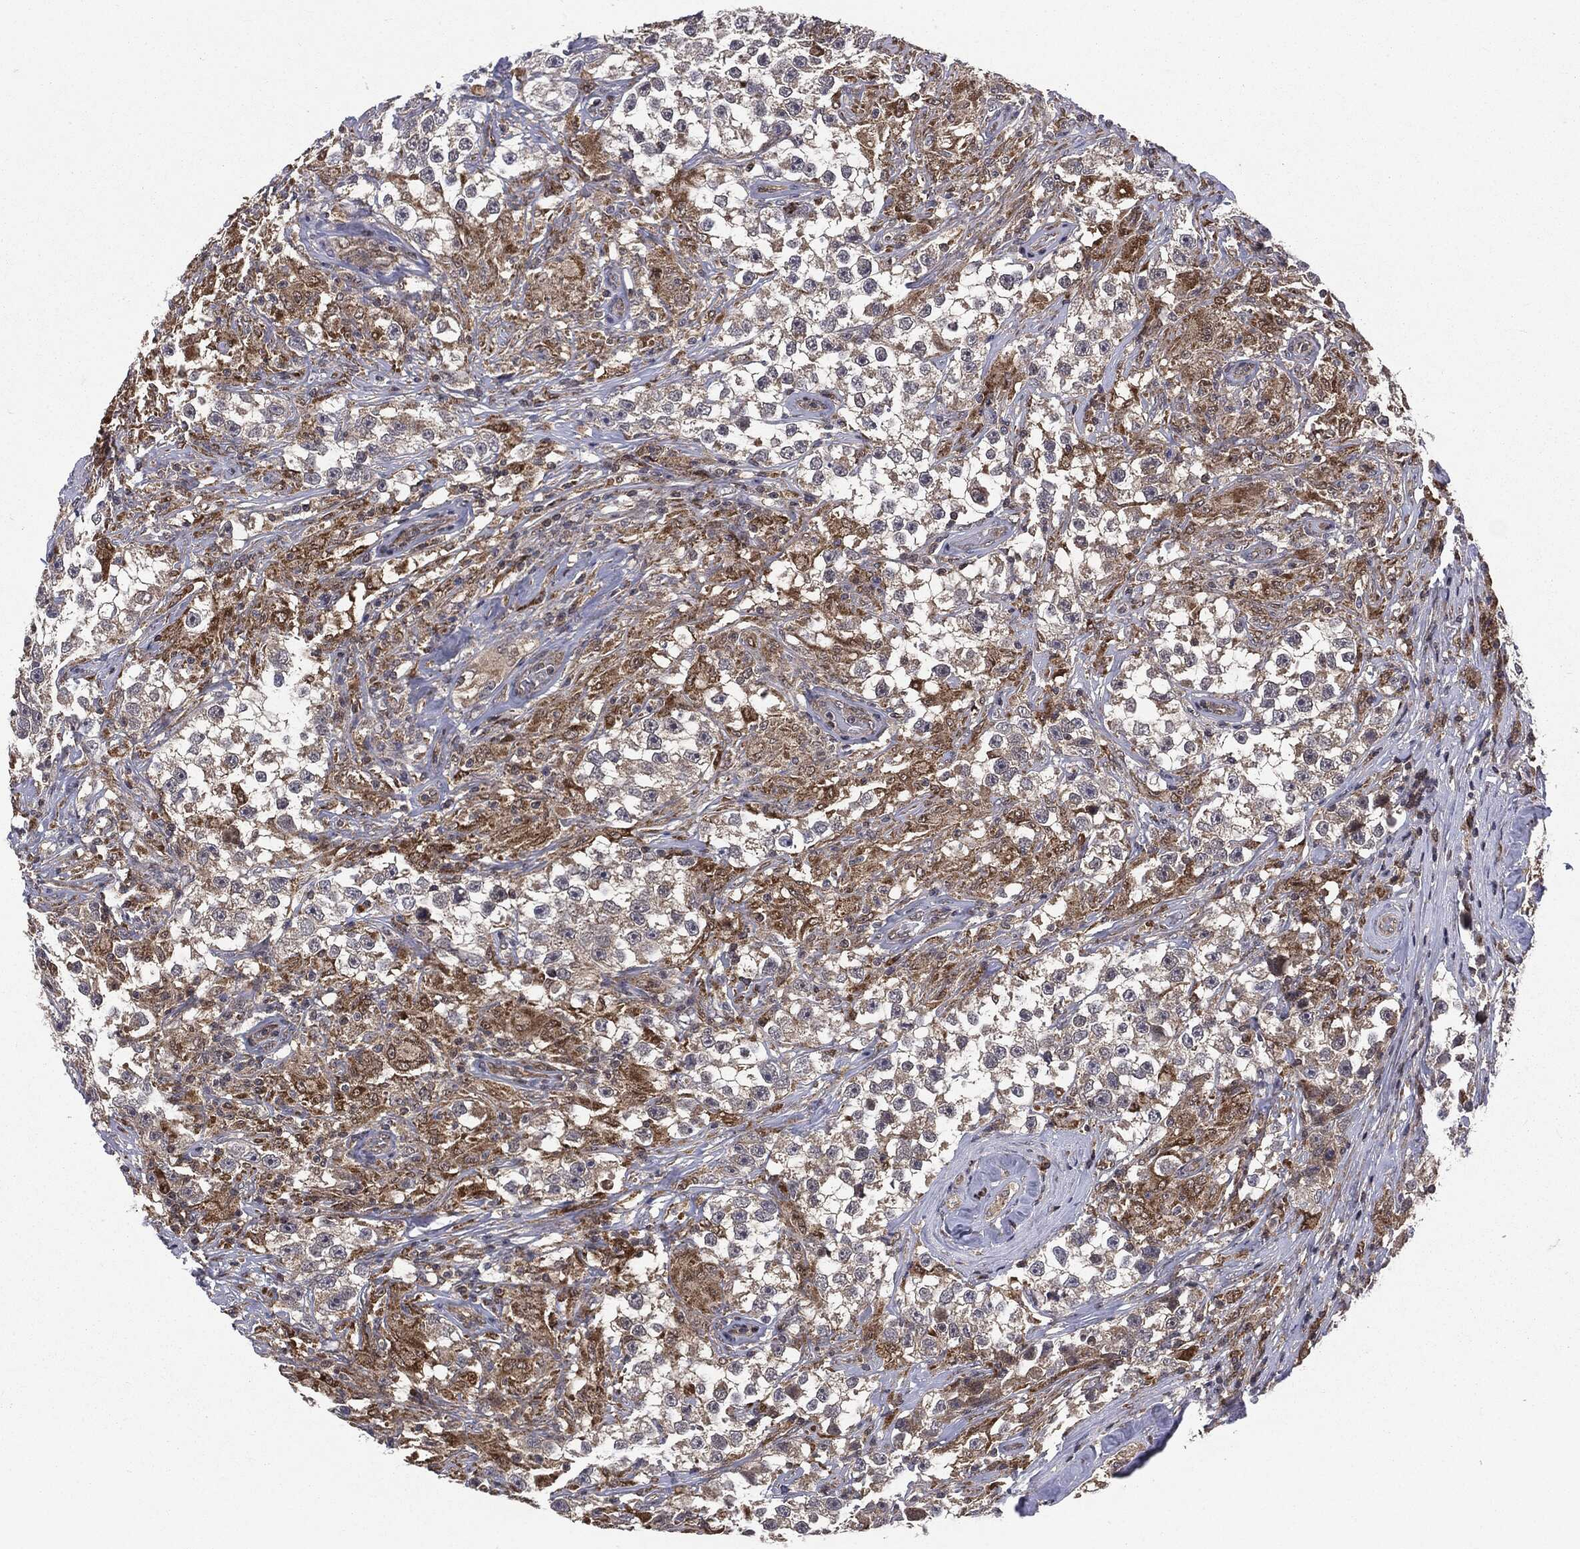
{"staining": {"intensity": "negative", "quantity": "none", "location": "none"}, "tissue": "testis cancer", "cell_type": "Tumor cells", "image_type": "cancer", "snomed": [{"axis": "morphology", "description": "Seminoma, NOS"}, {"axis": "topography", "description": "Testis"}], "caption": "Tumor cells are negative for brown protein staining in testis cancer.", "gene": "PTPA", "patient": {"sex": "male", "age": 46}}